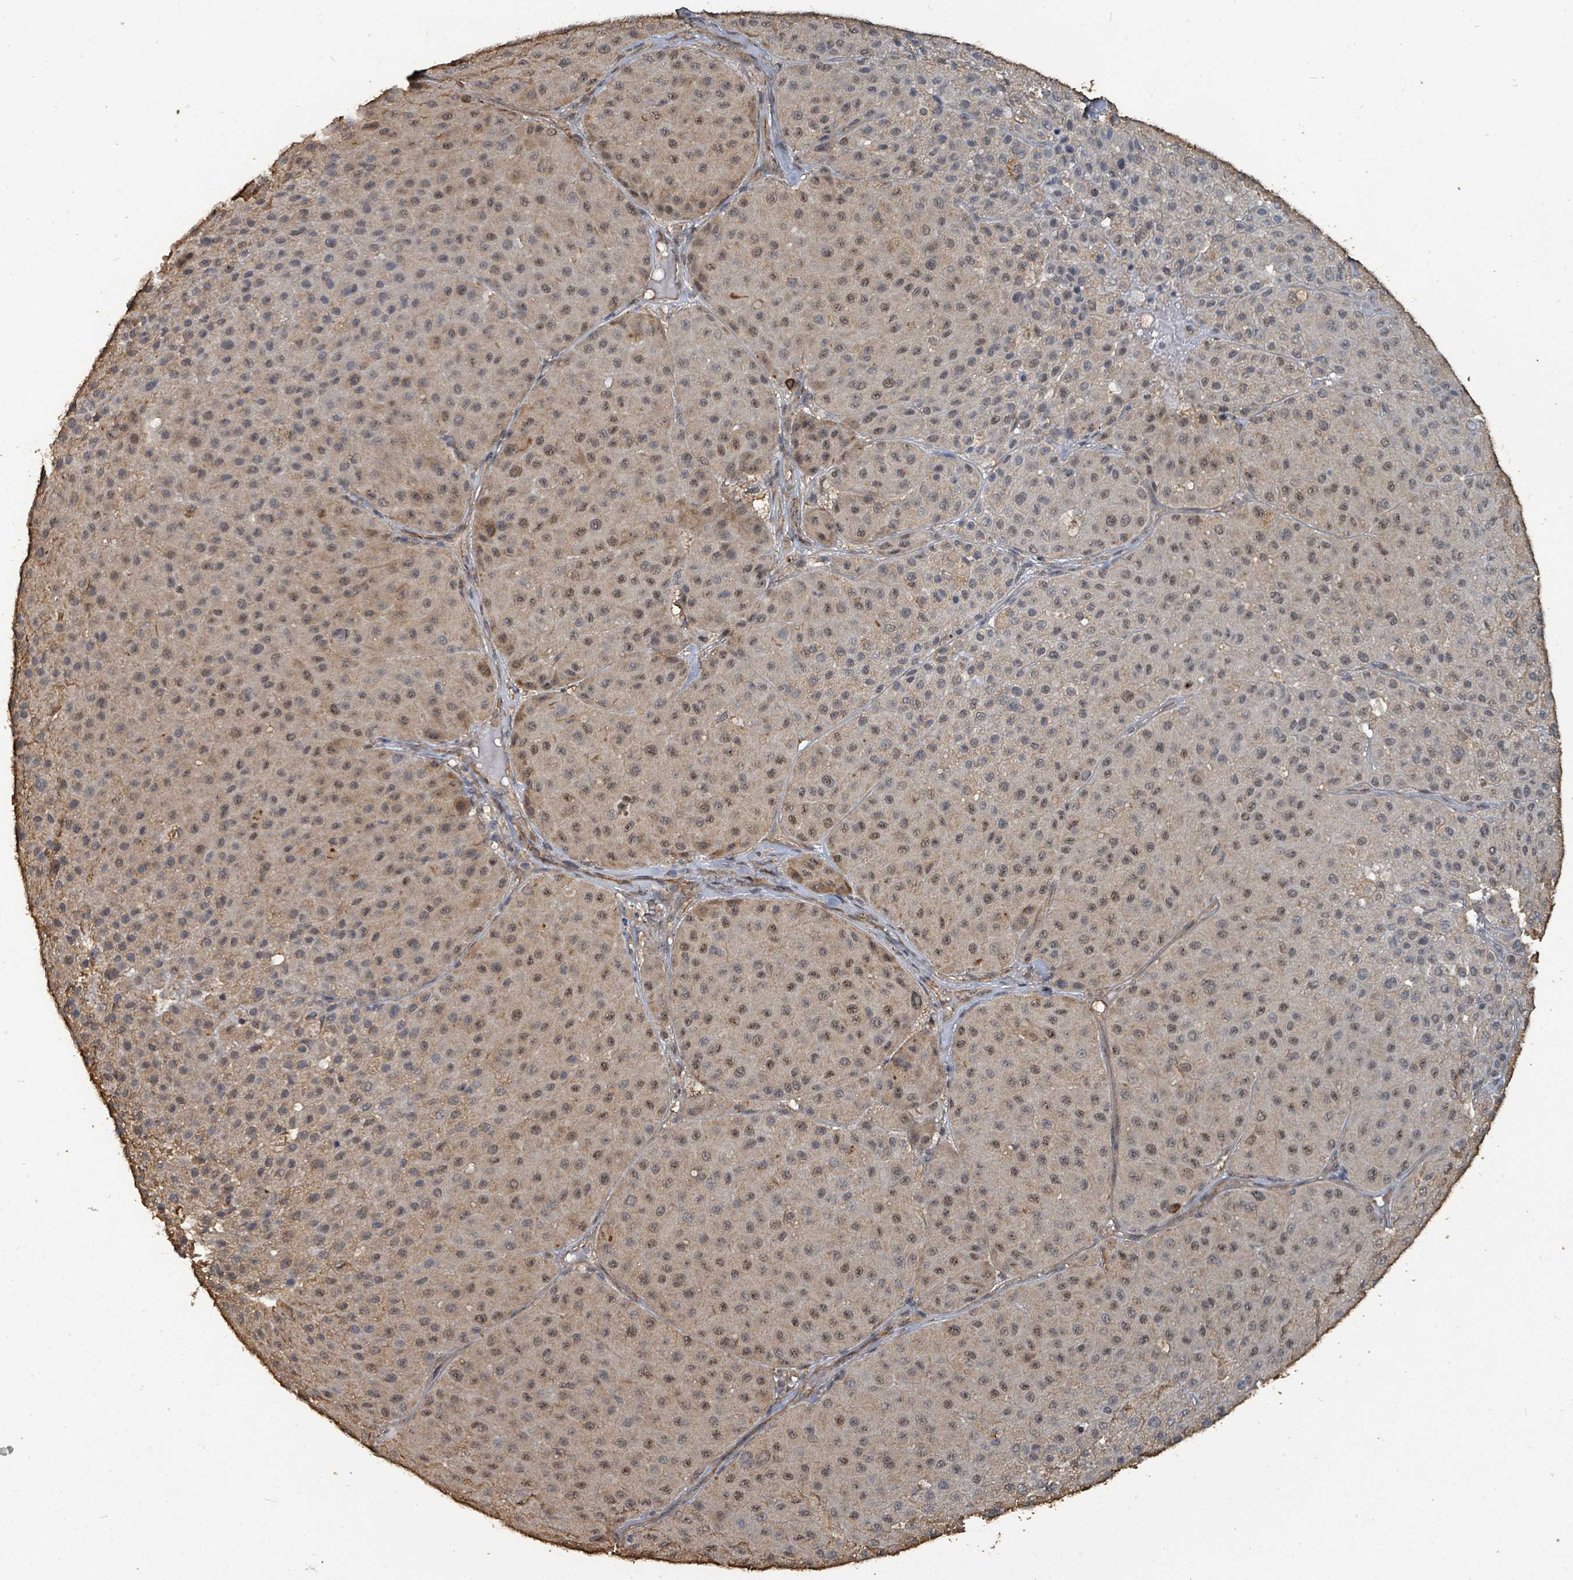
{"staining": {"intensity": "moderate", "quantity": "25%-75%", "location": "nuclear"}, "tissue": "melanoma", "cell_type": "Tumor cells", "image_type": "cancer", "snomed": [{"axis": "morphology", "description": "Malignant melanoma, Metastatic site"}, {"axis": "topography", "description": "Smooth muscle"}], "caption": "Immunohistochemical staining of human malignant melanoma (metastatic site) shows medium levels of moderate nuclear expression in approximately 25%-75% of tumor cells. The staining is performed using DAB (3,3'-diaminobenzidine) brown chromogen to label protein expression. The nuclei are counter-stained blue using hematoxylin.", "gene": "C6orf52", "patient": {"sex": "male", "age": 41}}